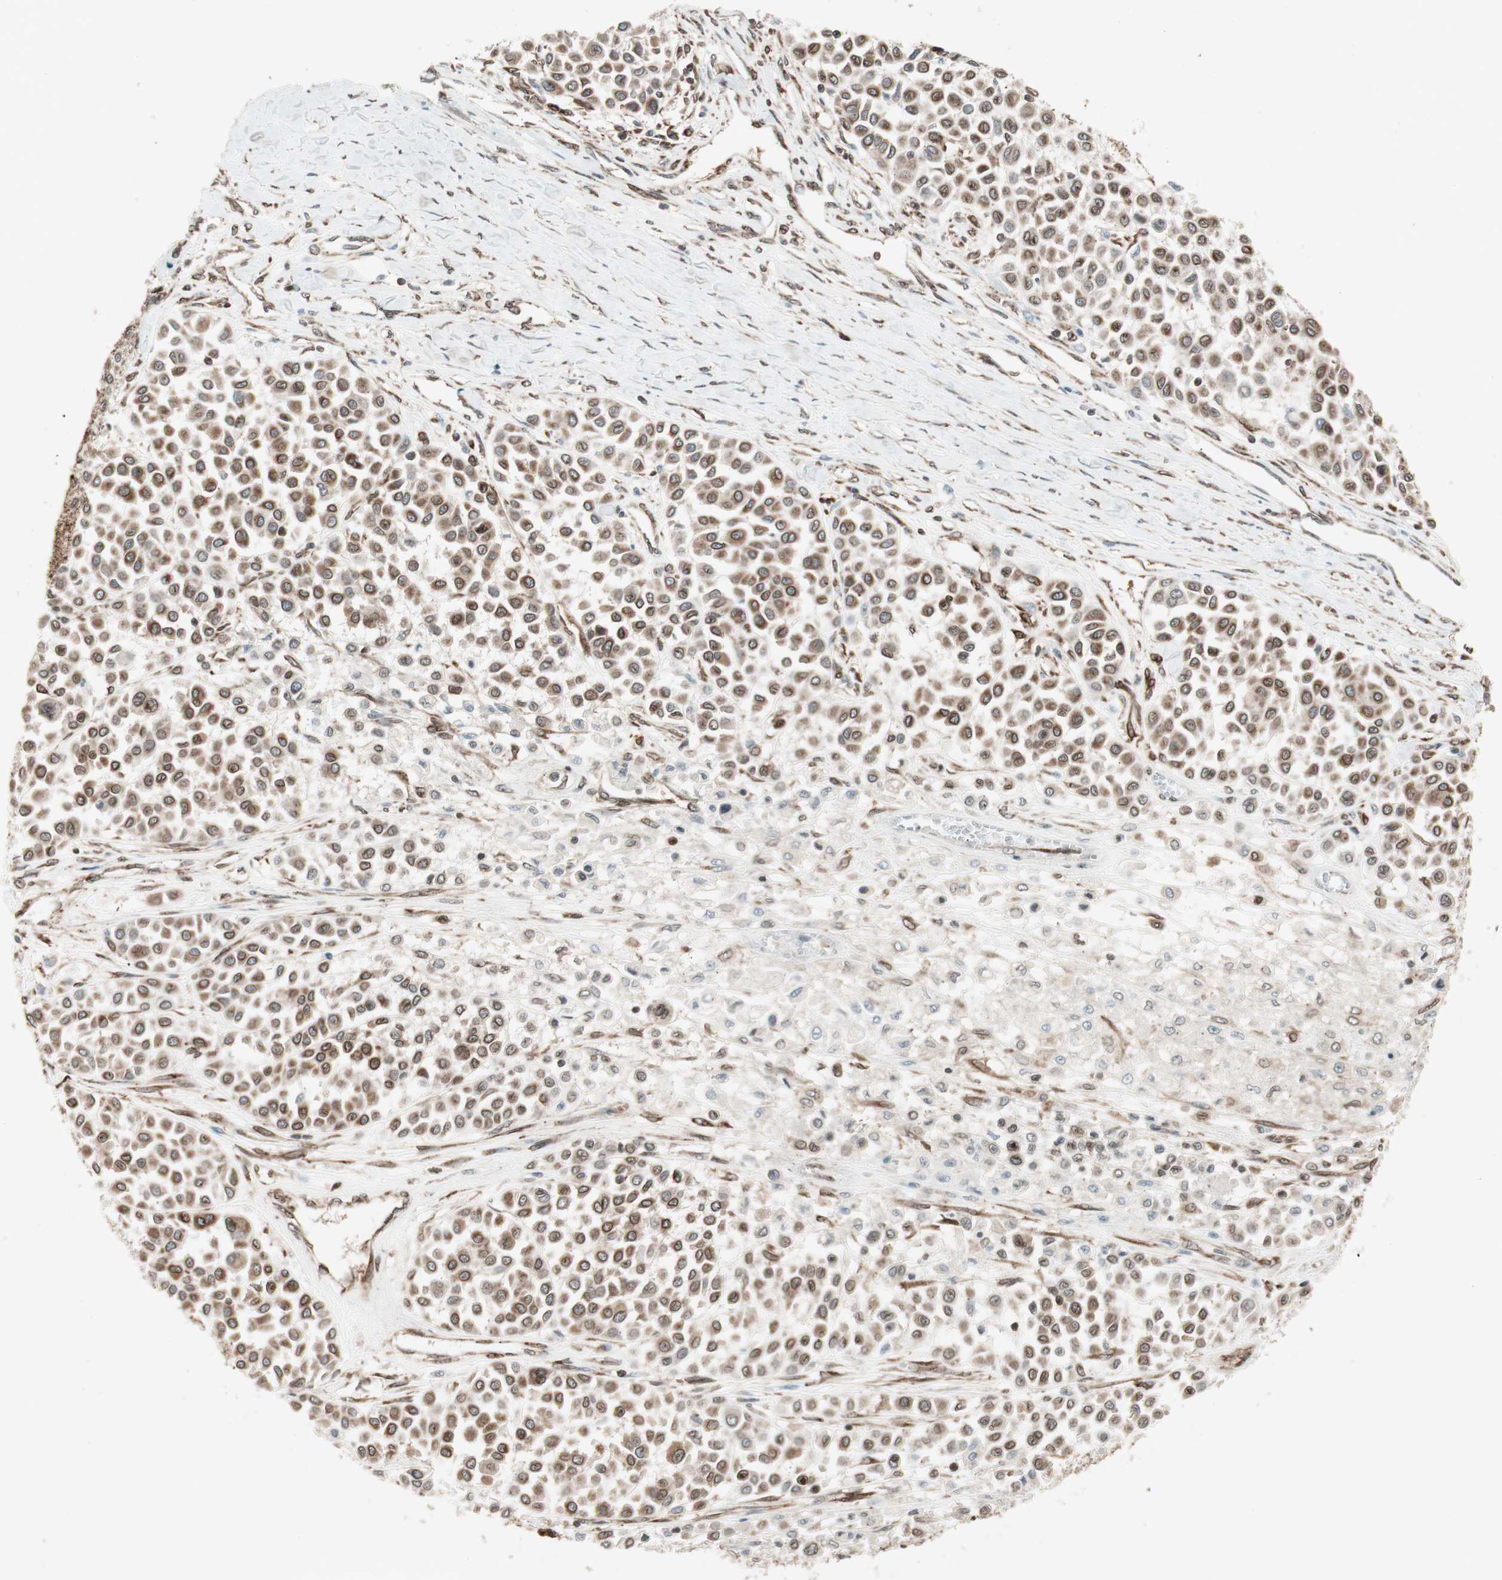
{"staining": {"intensity": "moderate", "quantity": ">75%", "location": "cytoplasmic/membranous,nuclear"}, "tissue": "melanoma", "cell_type": "Tumor cells", "image_type": "cancer", "snomed": [{"axis": "morphology", "description": "Malignant melanoma, Metastatic site"}, {"axis": "topography", "description": "Soft tissue"}], "caption": "Melanoma tissue shows moderate cytoplasmic/membranous and nuclear expression in about >75% of tumor cells The protein of interest is shown in brown color, while the nuclei are stained blue.", "gene": "NUP62", "patient": {"sex": "male", "age": 41}}